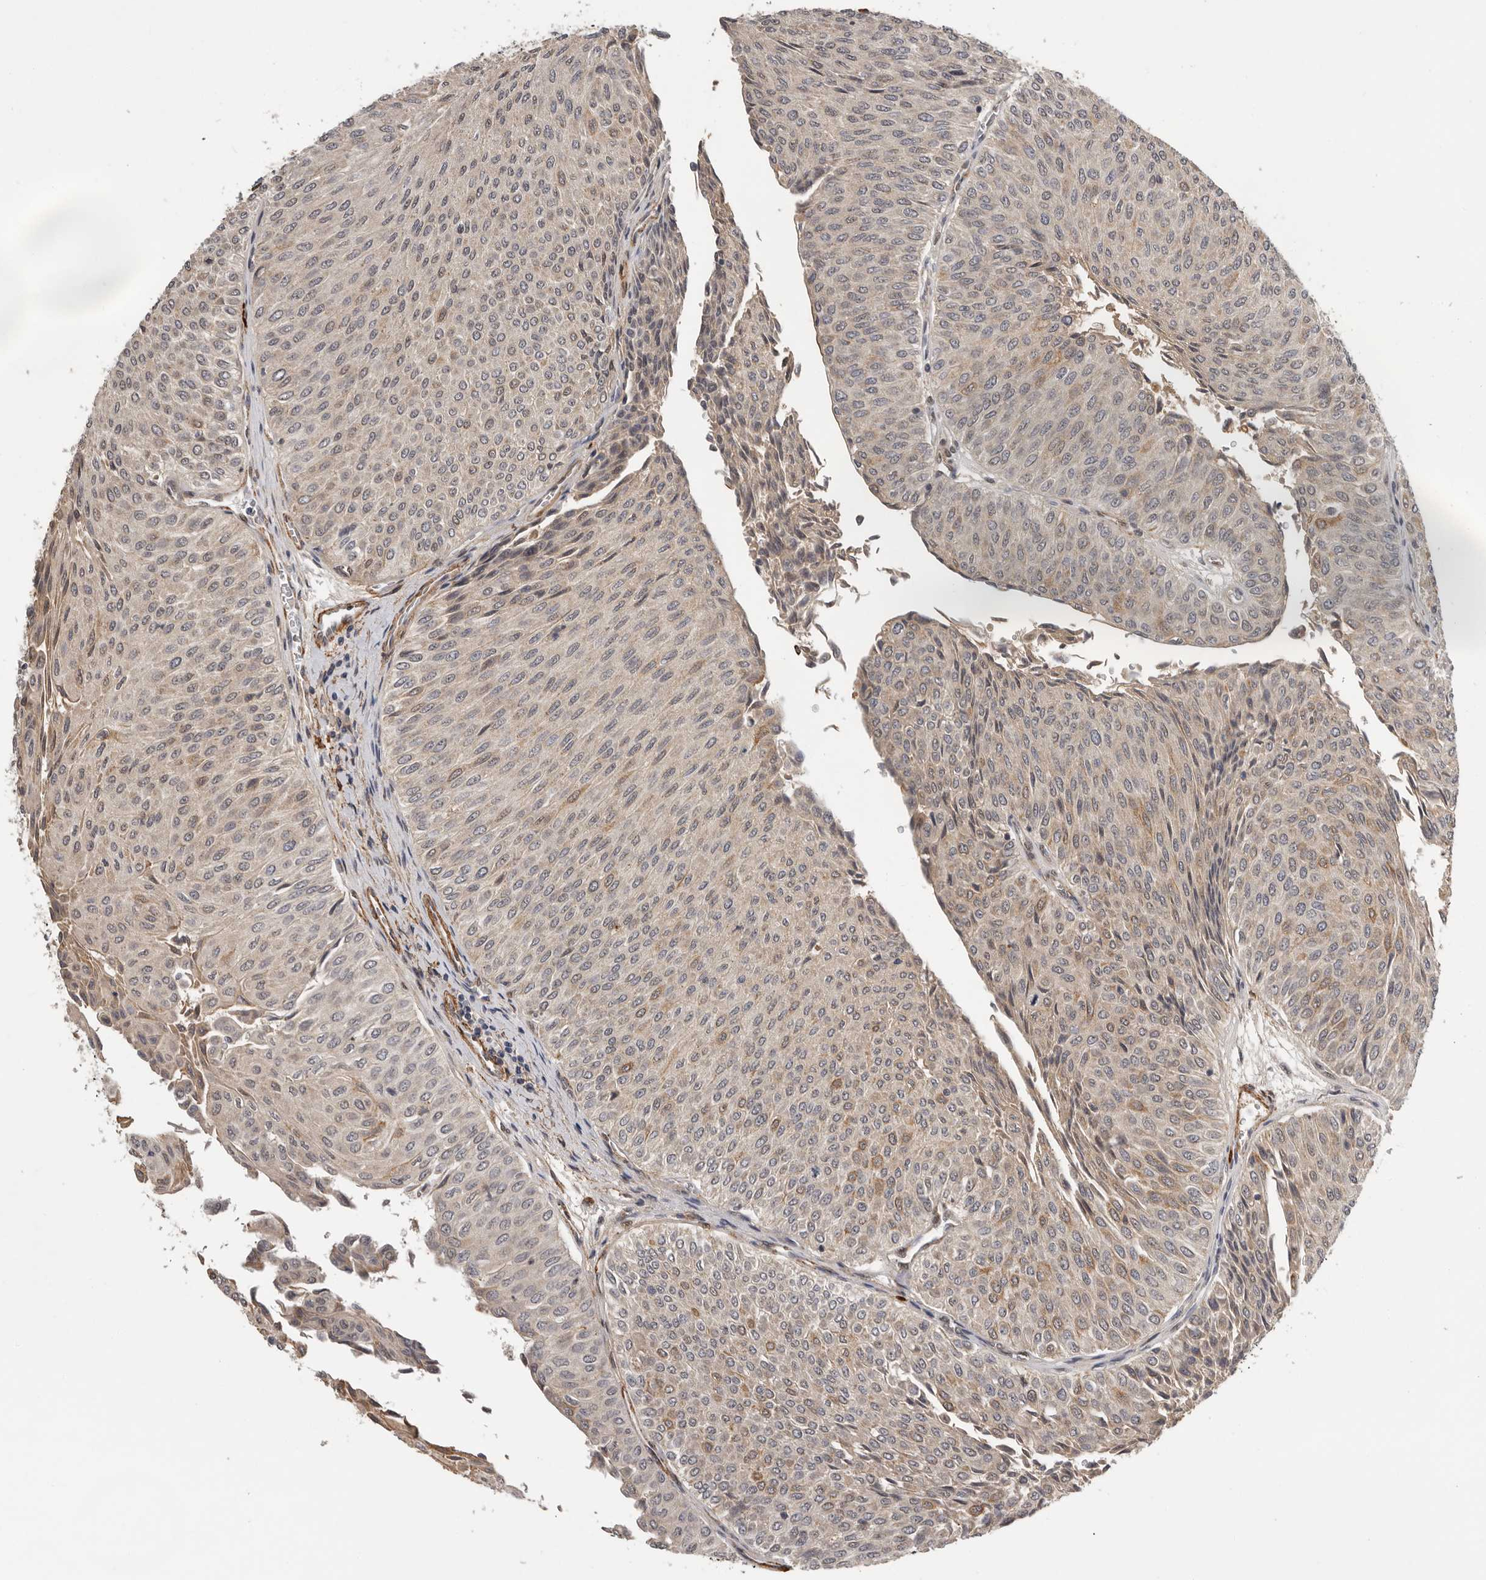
{"staining": {"intensity": "weak", "quantity": "25%-75%", "location": "cytoplasmic/membranous,nuclear"}, "tissue": "urothelial cancer", "cell_type": "Tumor cells", "image_type": "cancer", "snomed": [{"axis": "morphology", "description": "Urothelial carcinoma, Low grade"}, {"axis": "topography", "description": "Urinary bladder"}], "caption": "Weak cytoplasmic/membranous and nuclear protein positivity is present in about 25%-75% of tumor cells in urothelial cancer.", "gene": "RNF157", "patient": {"sex": "male", "age": 78}}